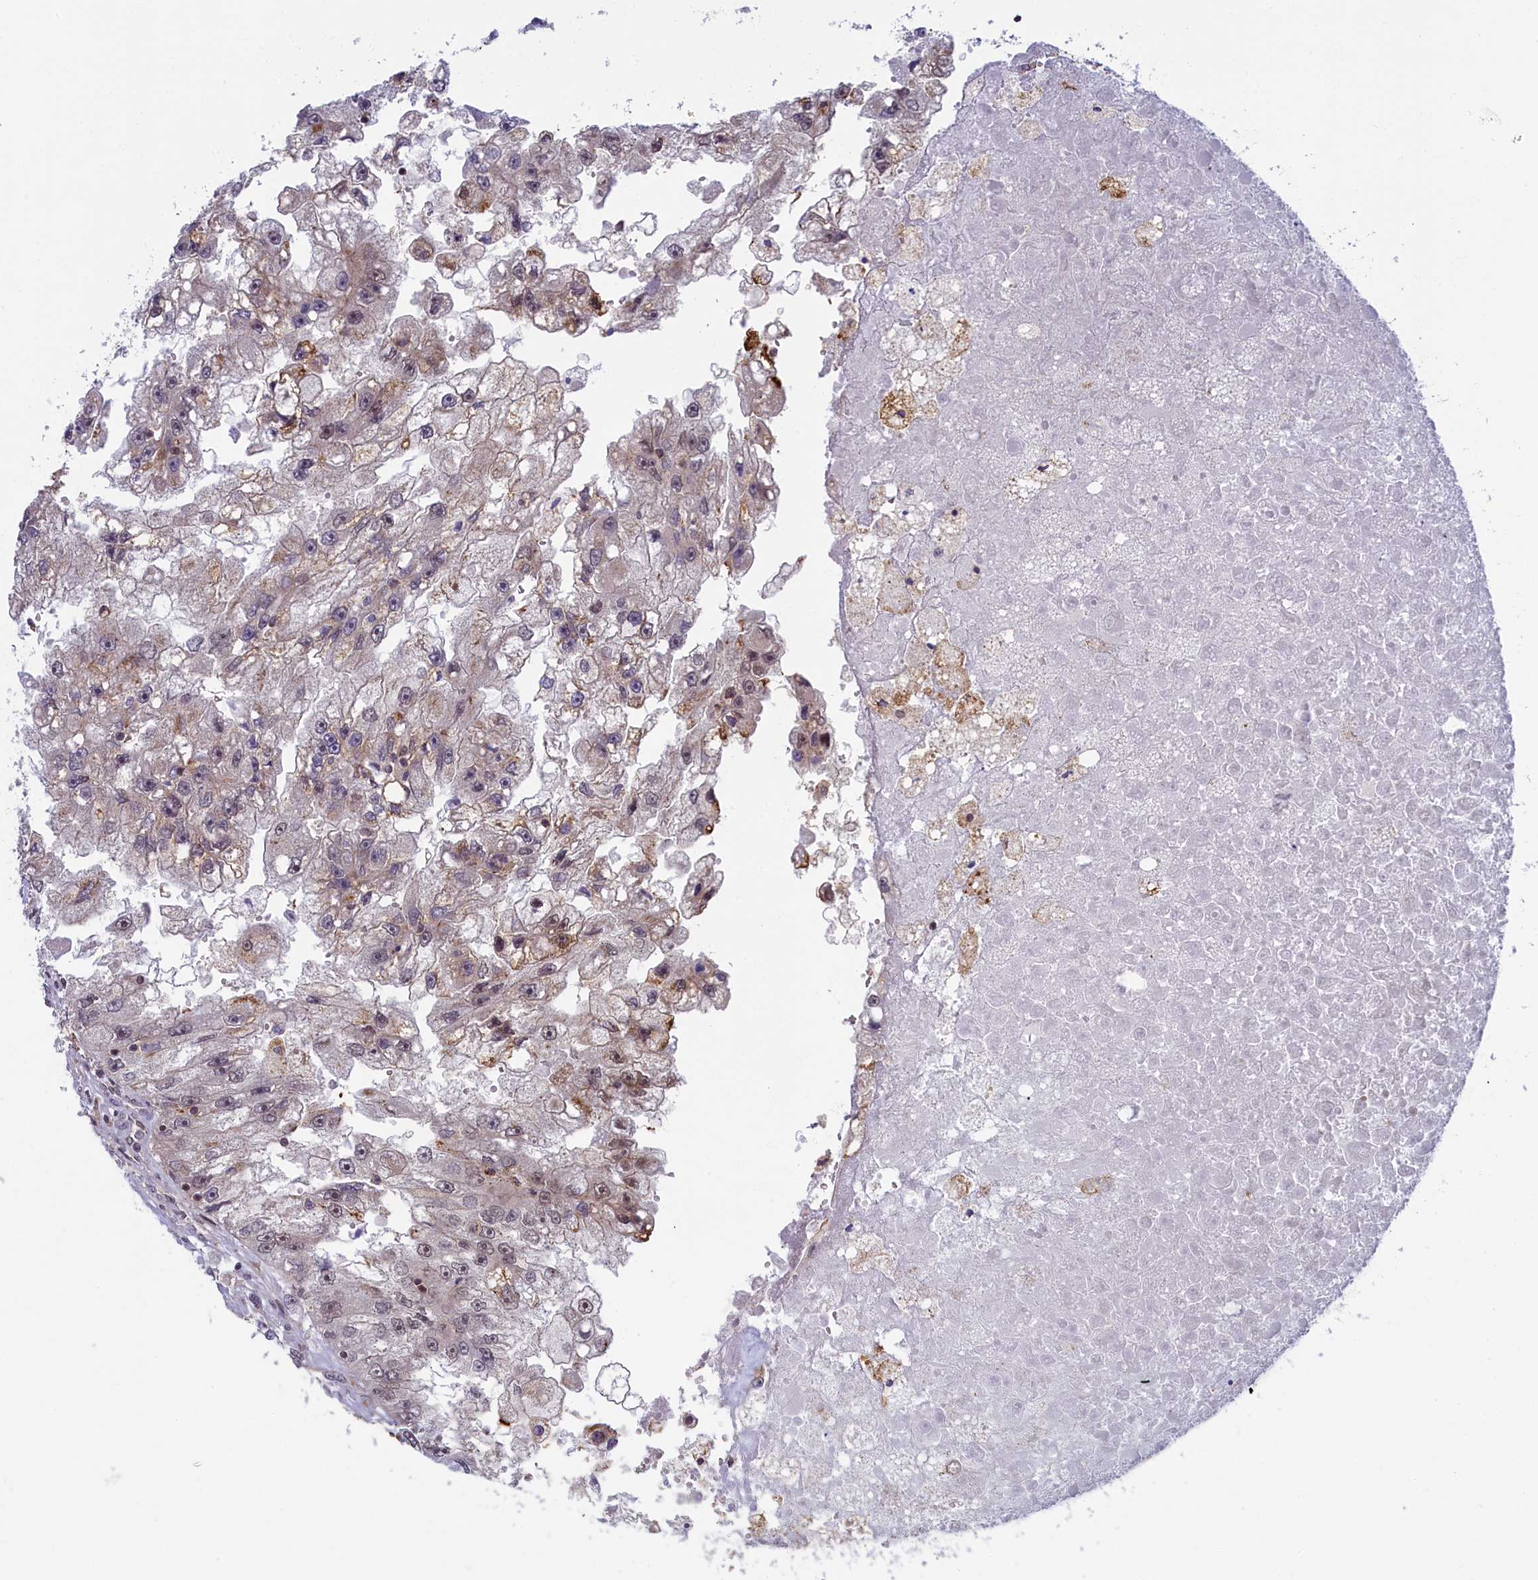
{"staining": {"intensity": "negative", "quantity": "none", "location": "none"}, "tissue": "renal cancer", "cell_type": "Tumor cells", "image_type": "cancer", "snomed": [{"axis": "morphology", "description": "Adenocarcinoma, NOS"}, {"axis": "topography", "description": "Kidney"}], "caption": "There is no significant staining in tumor cells of renal cancer (adenocarcinoma).", "gene": "FCHO1", "patient": {"sex": "male", "age": 63}}